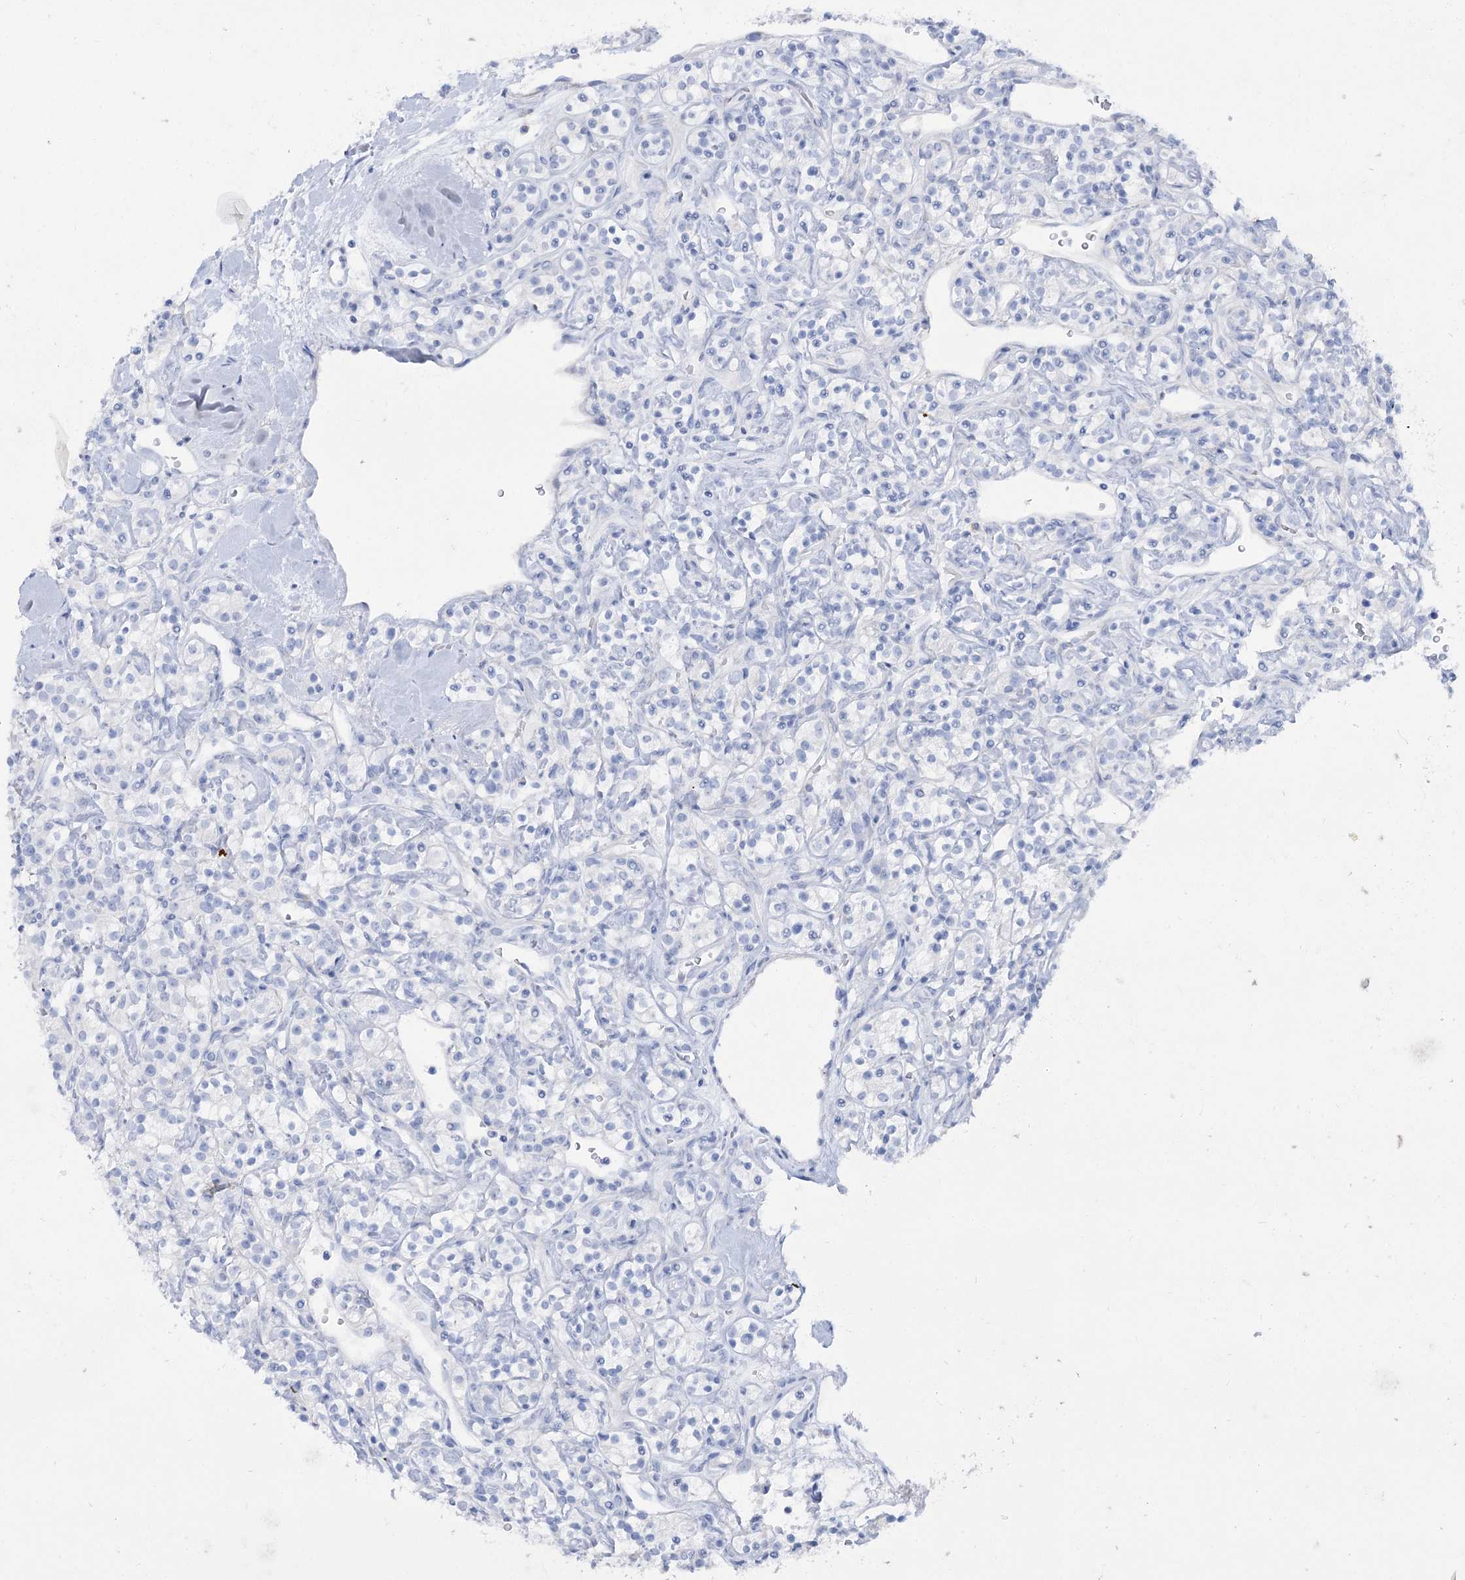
{"staining": {"intensity": "negative", "quantity": "none", "location": "none"}, "tissue": "renal cancer", "cell_type": "Tumor cells", "image_type": "cancer", "snomed": [{"axis": "morphology", "description": "Adenocarcinoma, NOS"}, {"axis": "topography", "description": "Kidney"}], "caption": "Tumor cells are negative for protein expression in human renal adenocarcinoma. The staining was performed using DAB (3,3'-diaminobenzidine) to visualize the protein expression in brown, while the nuclei were stained in blue with hematoxylin (Magnification: 20x).", "gene": "GBF1", "patient": {"sex": "male", "age": 77}}